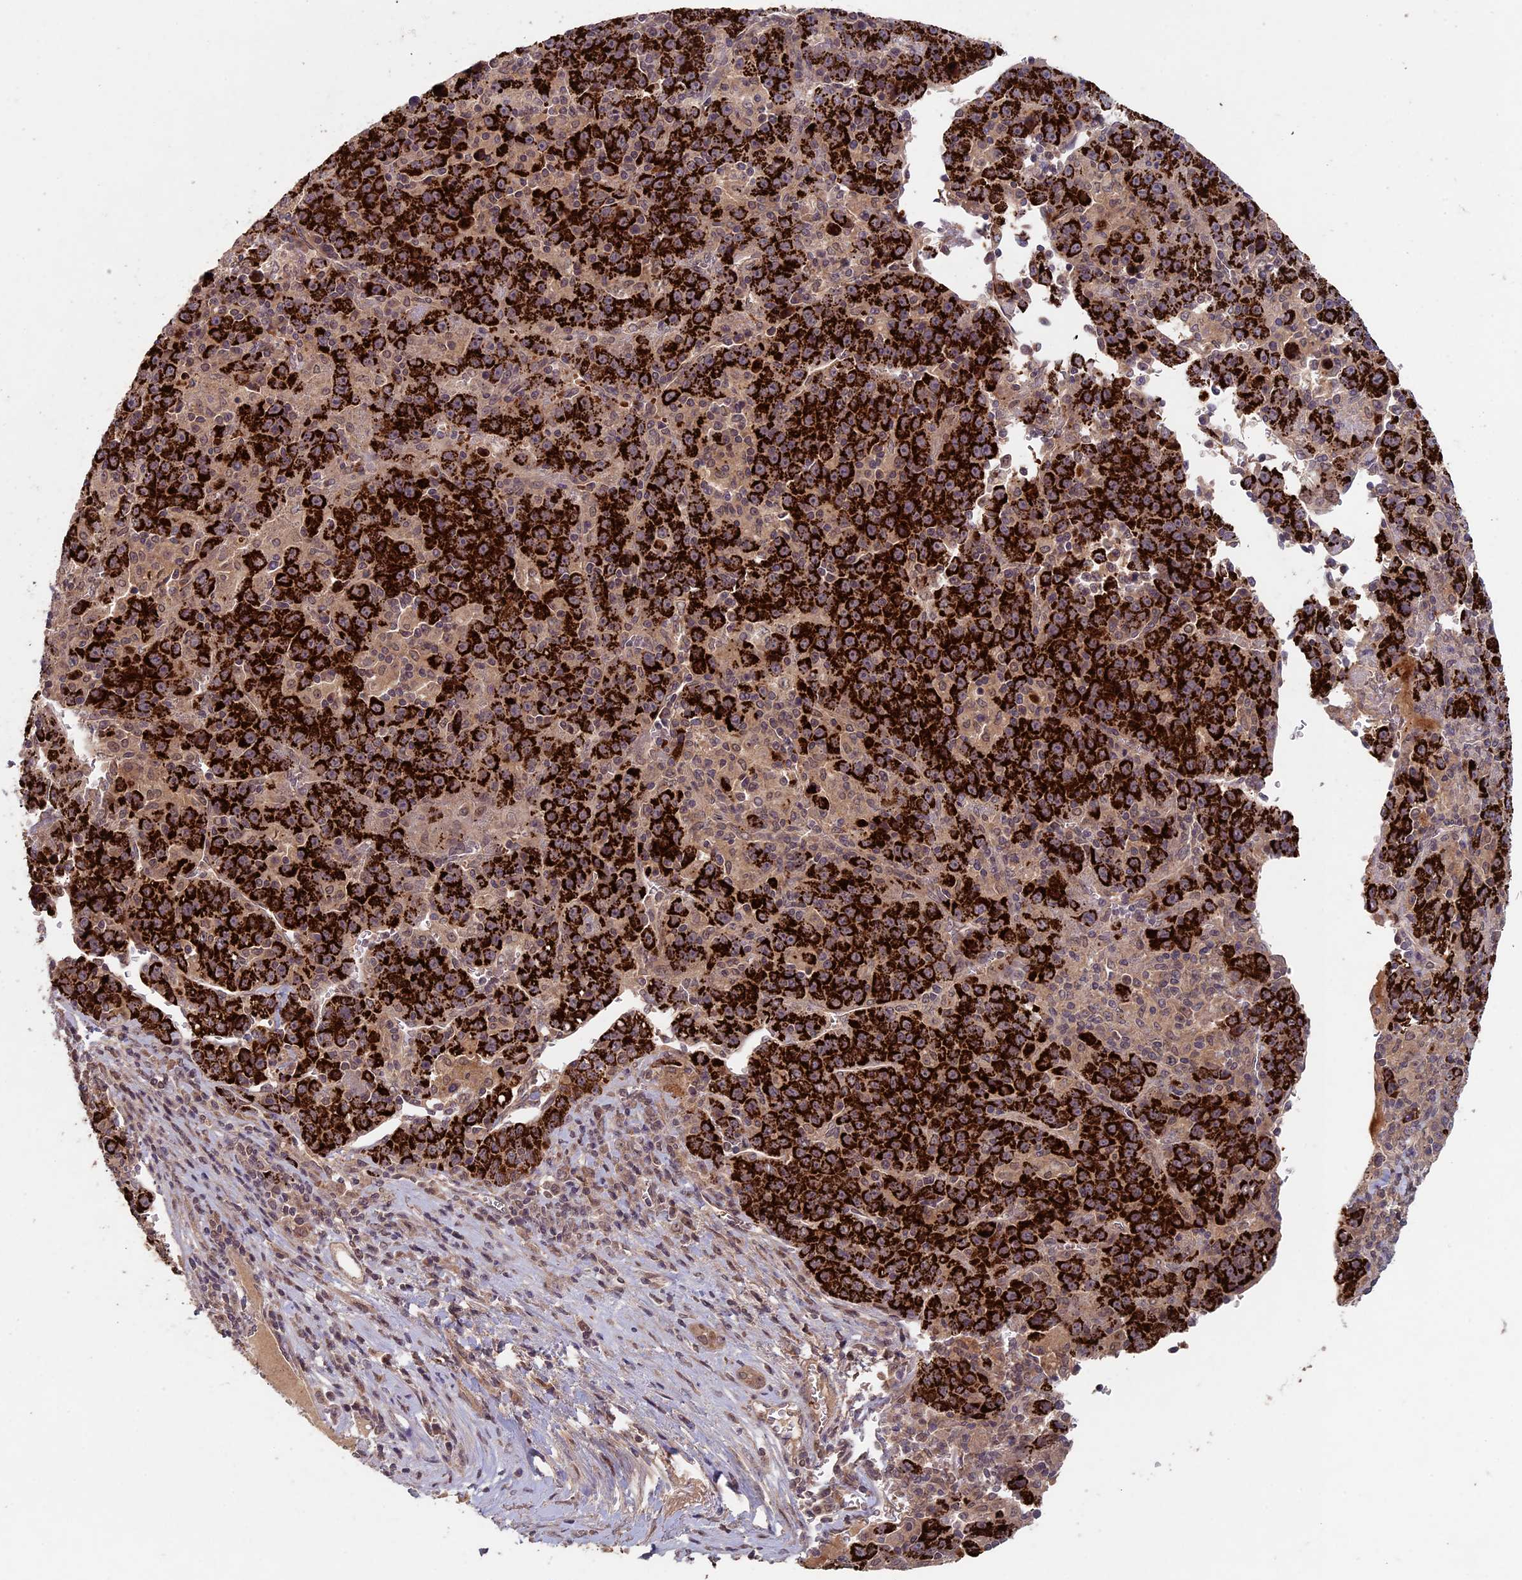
{"staining": {"intensity": "strong", "quantity": ">75%", "location": "cytoplasmic/membranous"}, "tissue": "liver cancer", "cell_type": "Tumor cells", "image_type": "cancer", "snomed": [{"axis": "morphology", "description": "Carcinoma, Hepatocellular, NOS"}, {"axis": "topography", "description": "Liver"}], "caption": "Tumor cells demonstrate strong cytoplasmic/membranous staining in approximately >75% of cells in liver hepatocellular carcinoma. Immunohistochemistry (ihc) stains the protein of interest in brown and the nuclei are stained blue.", "gene": "RCCD1", "patient": {"sex": "female", "age": 53}}